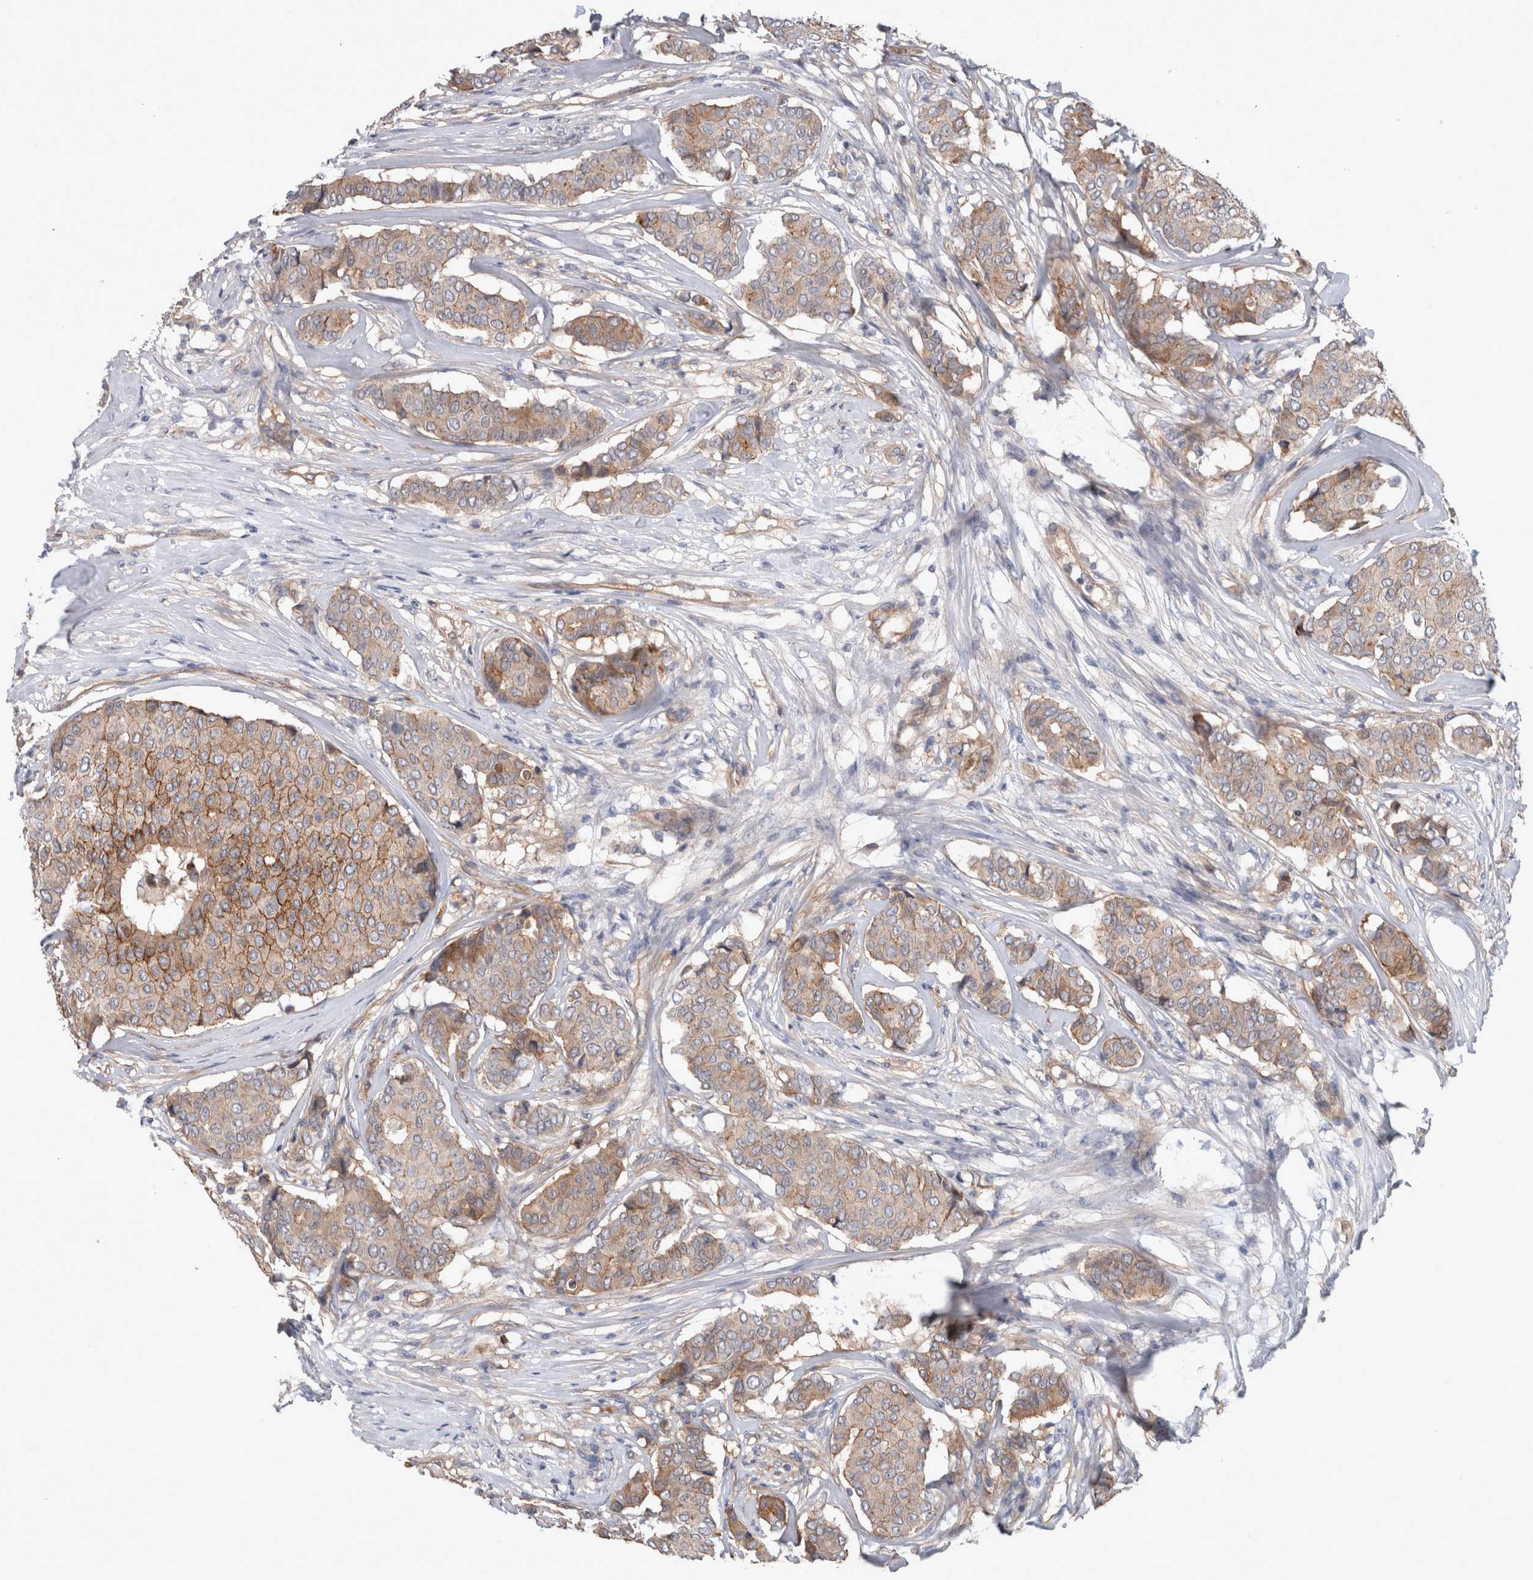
{"staining": {"intensity": "moderate", "quantity": "25%-75%", "location": "cytoplasmic/membranous"}, "tissue": "breast cancer", "cell_type": "Tumor cells", "image_type": "cancer", "snomed": [{"axis": "morphology", "description": "Duct carcinoma"}, {"axis": "topography", "description": "Breast"}], "caption": "This is an image of IHC staining of infiltrating ductal carcinoma (breast), which shows moderate expression in the cytoplasmic/membranous of tumor cells.", "gene": "BCAM", "patient": {"sex": "female", "age": 75}}